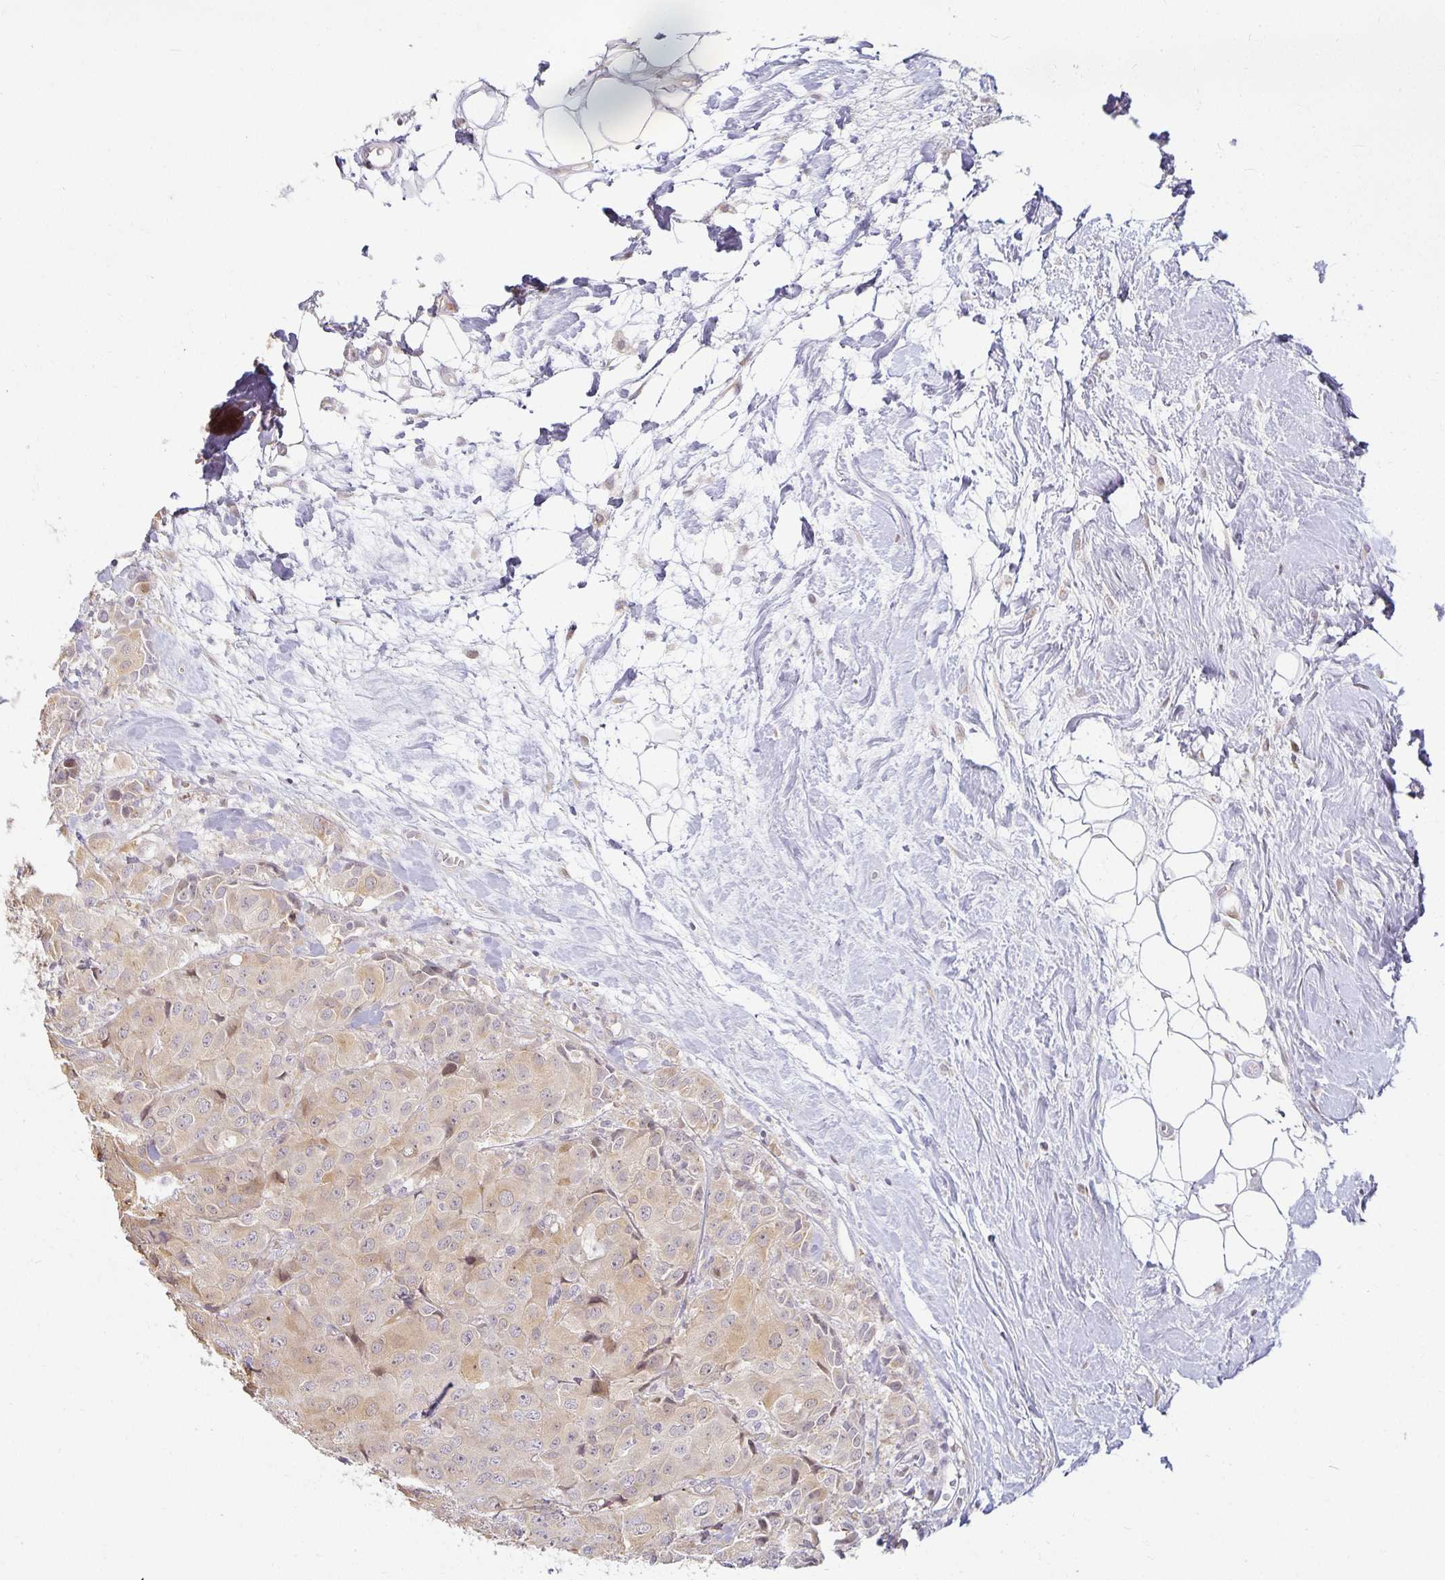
{"staining": {"intensity": "weak", "quantity": ">75%", "location": "cytoplasmic/membranous"}, "tissue": "breast cancer", "cell_type": "Tumor cells", "image_type": "cancer", "snomed": [{"axis": "morphology", "description": "Duct carcinoma"}, {"axis": "topography", "description": "Breast"}], "caption": "Immunohistochemistry (IHC) micrograph of intraductal carcinoma (breast) stained for a protein (brown), which shows low levels of weak cytoplasmic/membranous positivity in approximately >75% of tumor cells.", "gene": "EHF", "patient": {"sex": "female", "age": 43}}